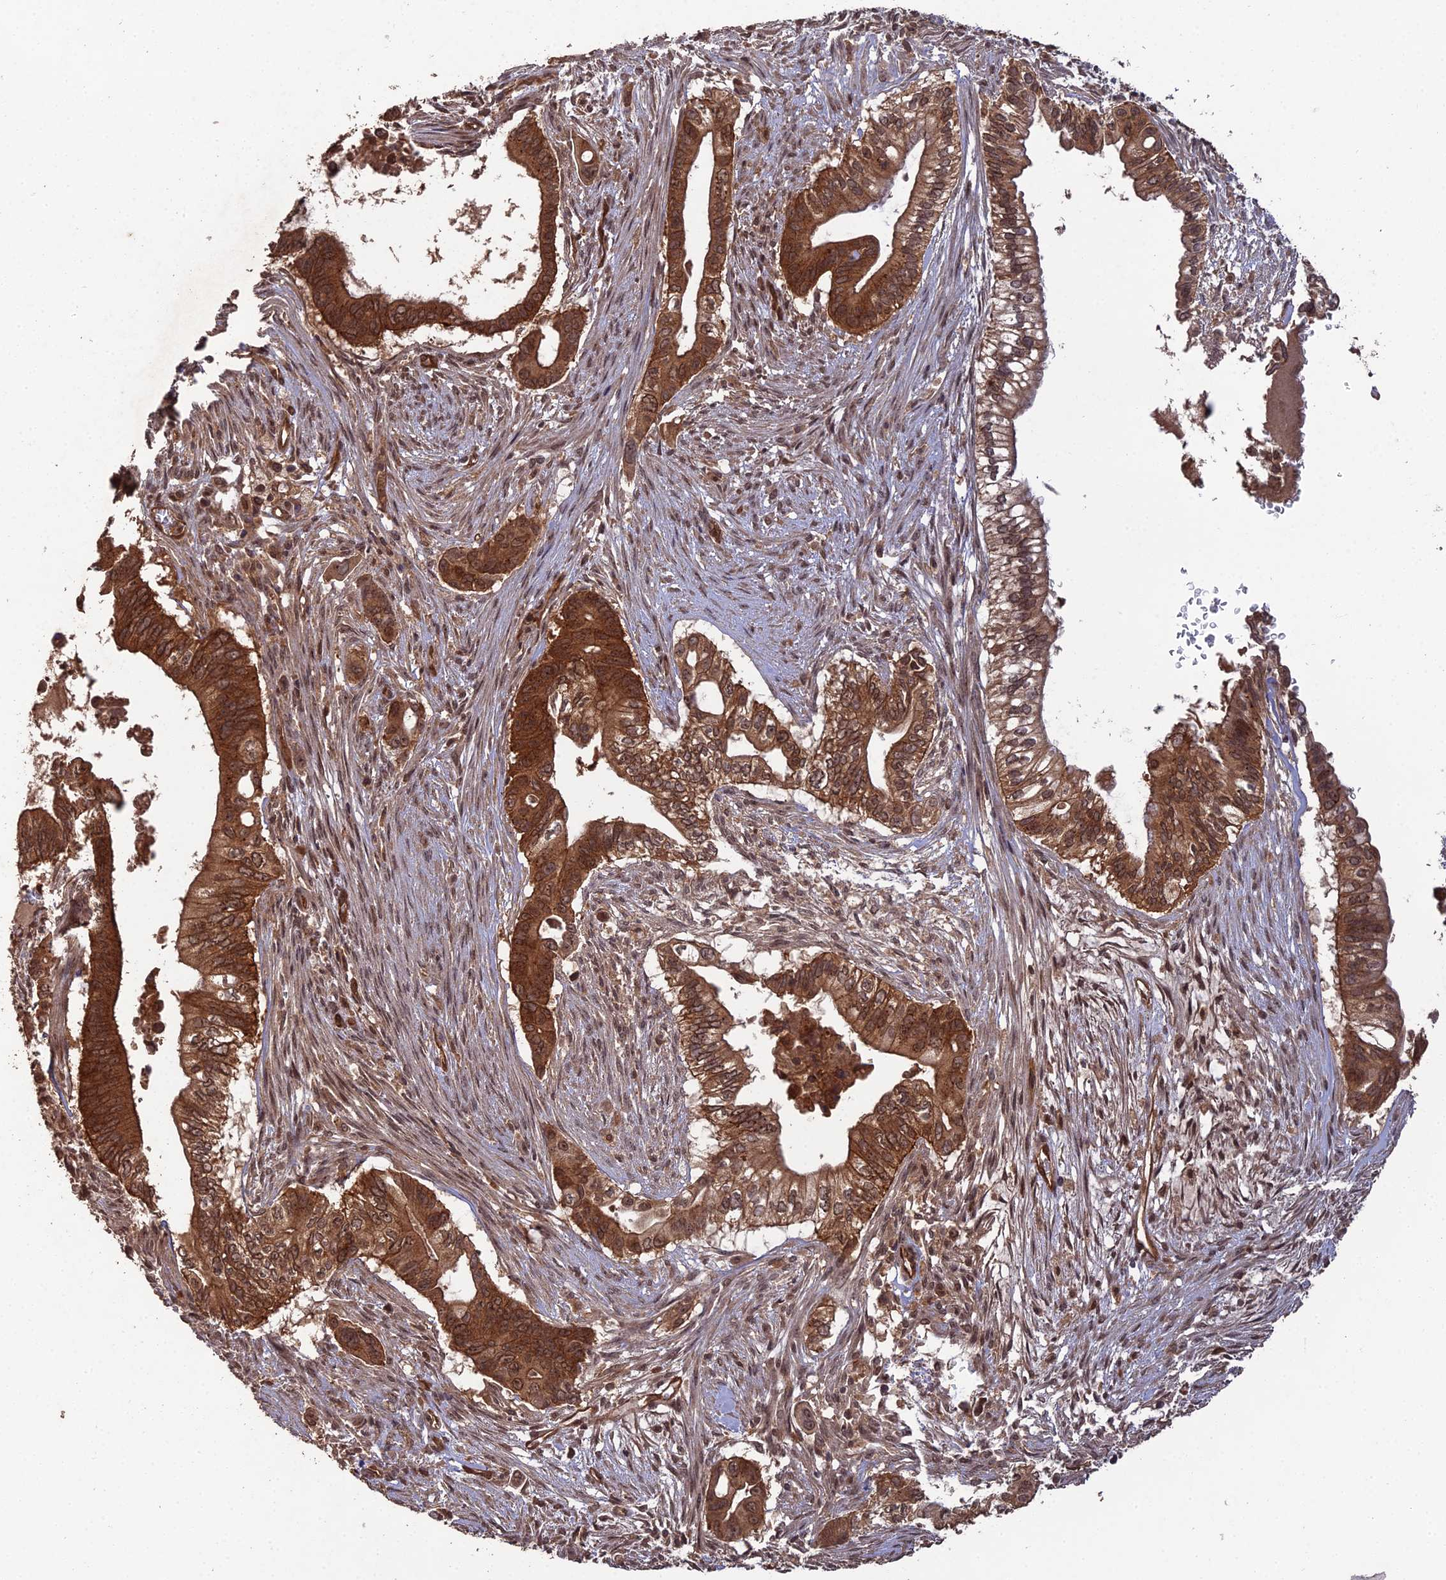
{"staining": {"intensity": "strong", "quantity": ">75%", "location": "cytoplasmic/membranous,nuclear"}, "tissue": "pancreatic cancer", "cell_type": "Tumor cells", "image_type": "cancer", "snomed": [{"axis": "morphology", "description": "Adenocarcinoma, NOS"}, {"axis": "topography", "description": "Pancreas"}], "caption": "DAB (3,3'-diaminobenzidine) immunohistochemical staining of adenocarcinoma (pancreatic) demonstrates strong cytoplasmic/membranous and nuclear protein expression in about >75% of tumor cells.", "gene": "RALGAPA2", "patient": {"sex": "male", "age": 68}}